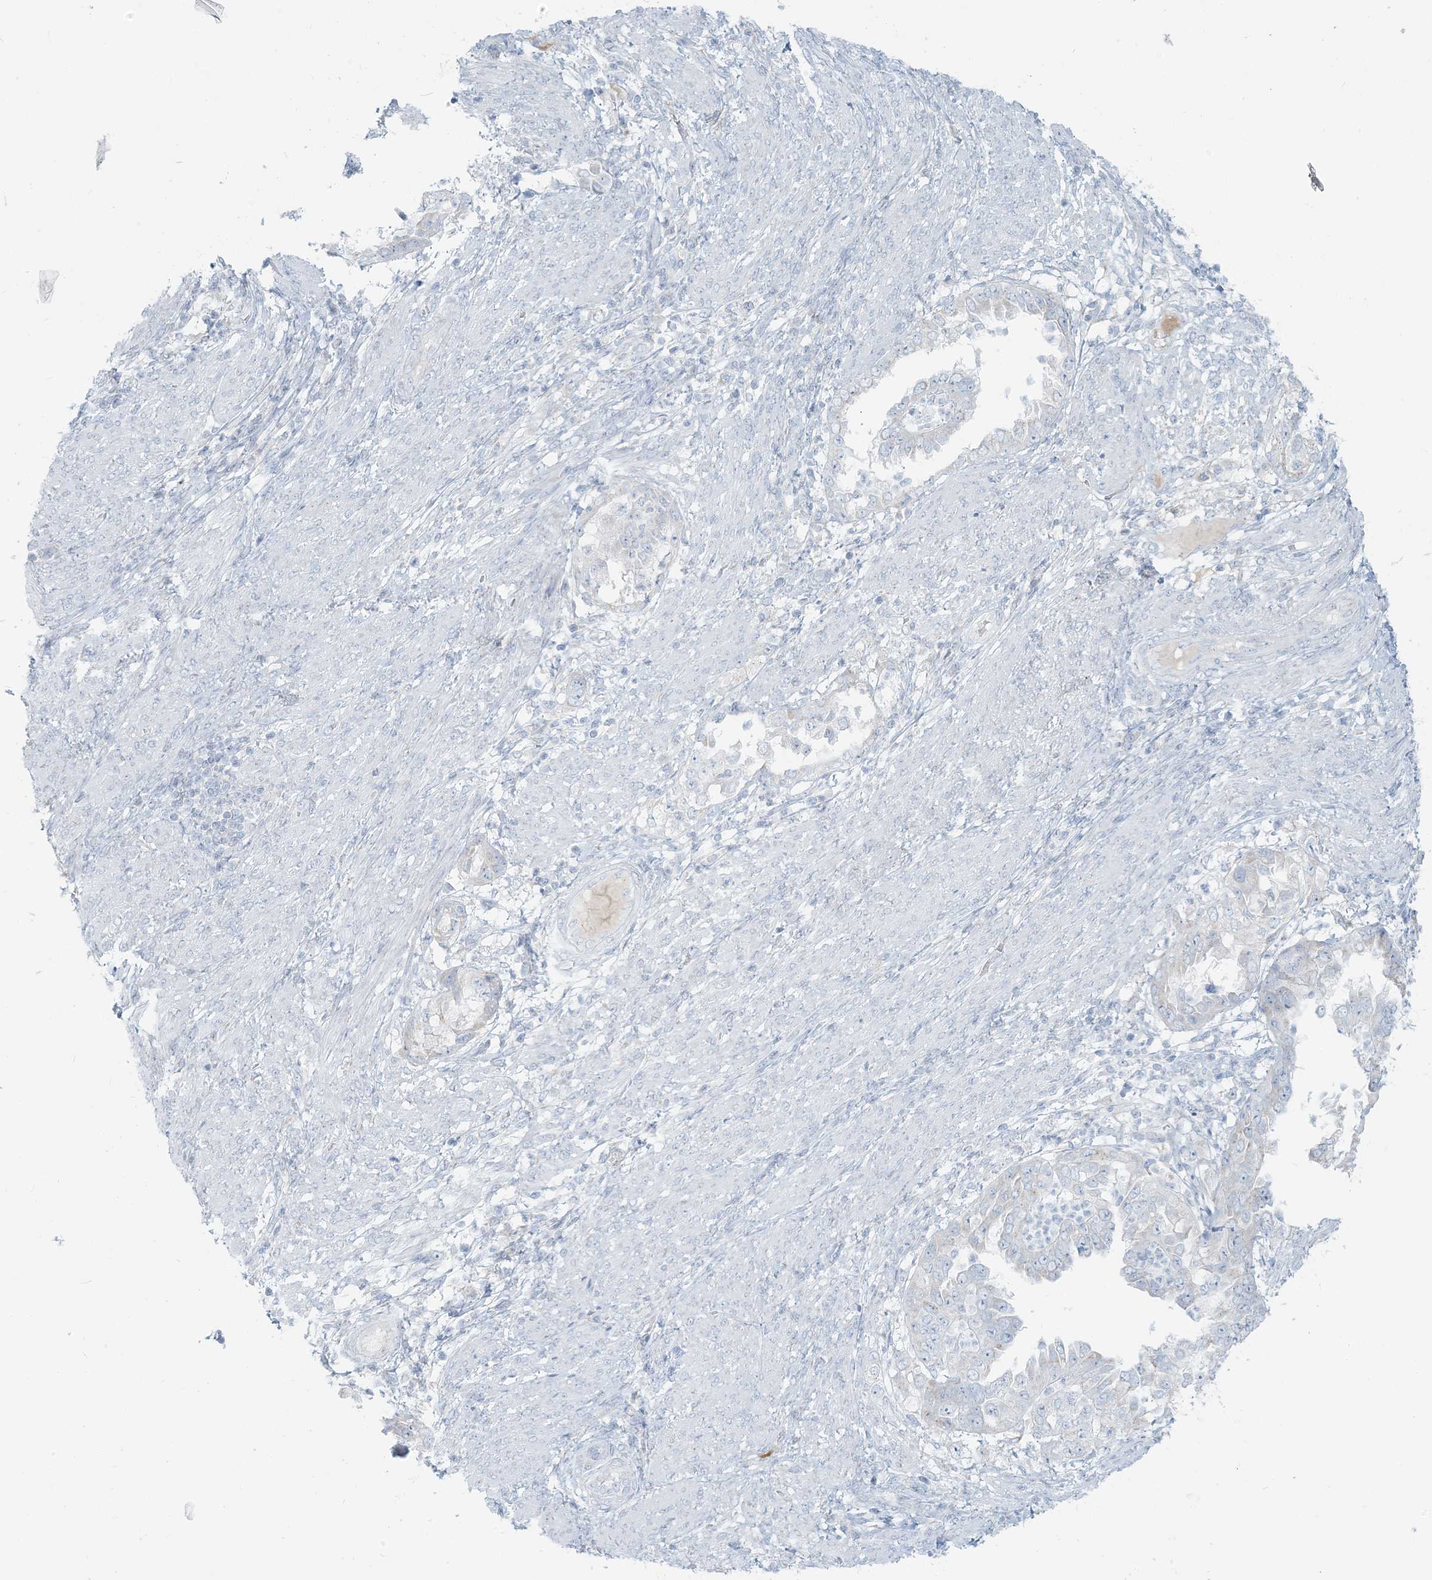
{"staining": {"intensity": "negative", "quantity": "none", "location": "none"}, "tissue": "endometrial cancer", "cell_type": "Tumor cells", "image_type": "cancer", "snomed": [{"axis": "morphology", "description": "Adenocarcinoma, NOS"}, {"axis": "topography", "description": "Endometrium"}], "caption": "Tumor cells show no significant protein positivity in adenocarcinoma (endometrial). (DAB (3,3'-diaminobenzidine) immunohistochemistry (IHC) with hematoxylin counter stain).", "gene": "SCML1", "patient": {"sex": "female", "age": 85}}